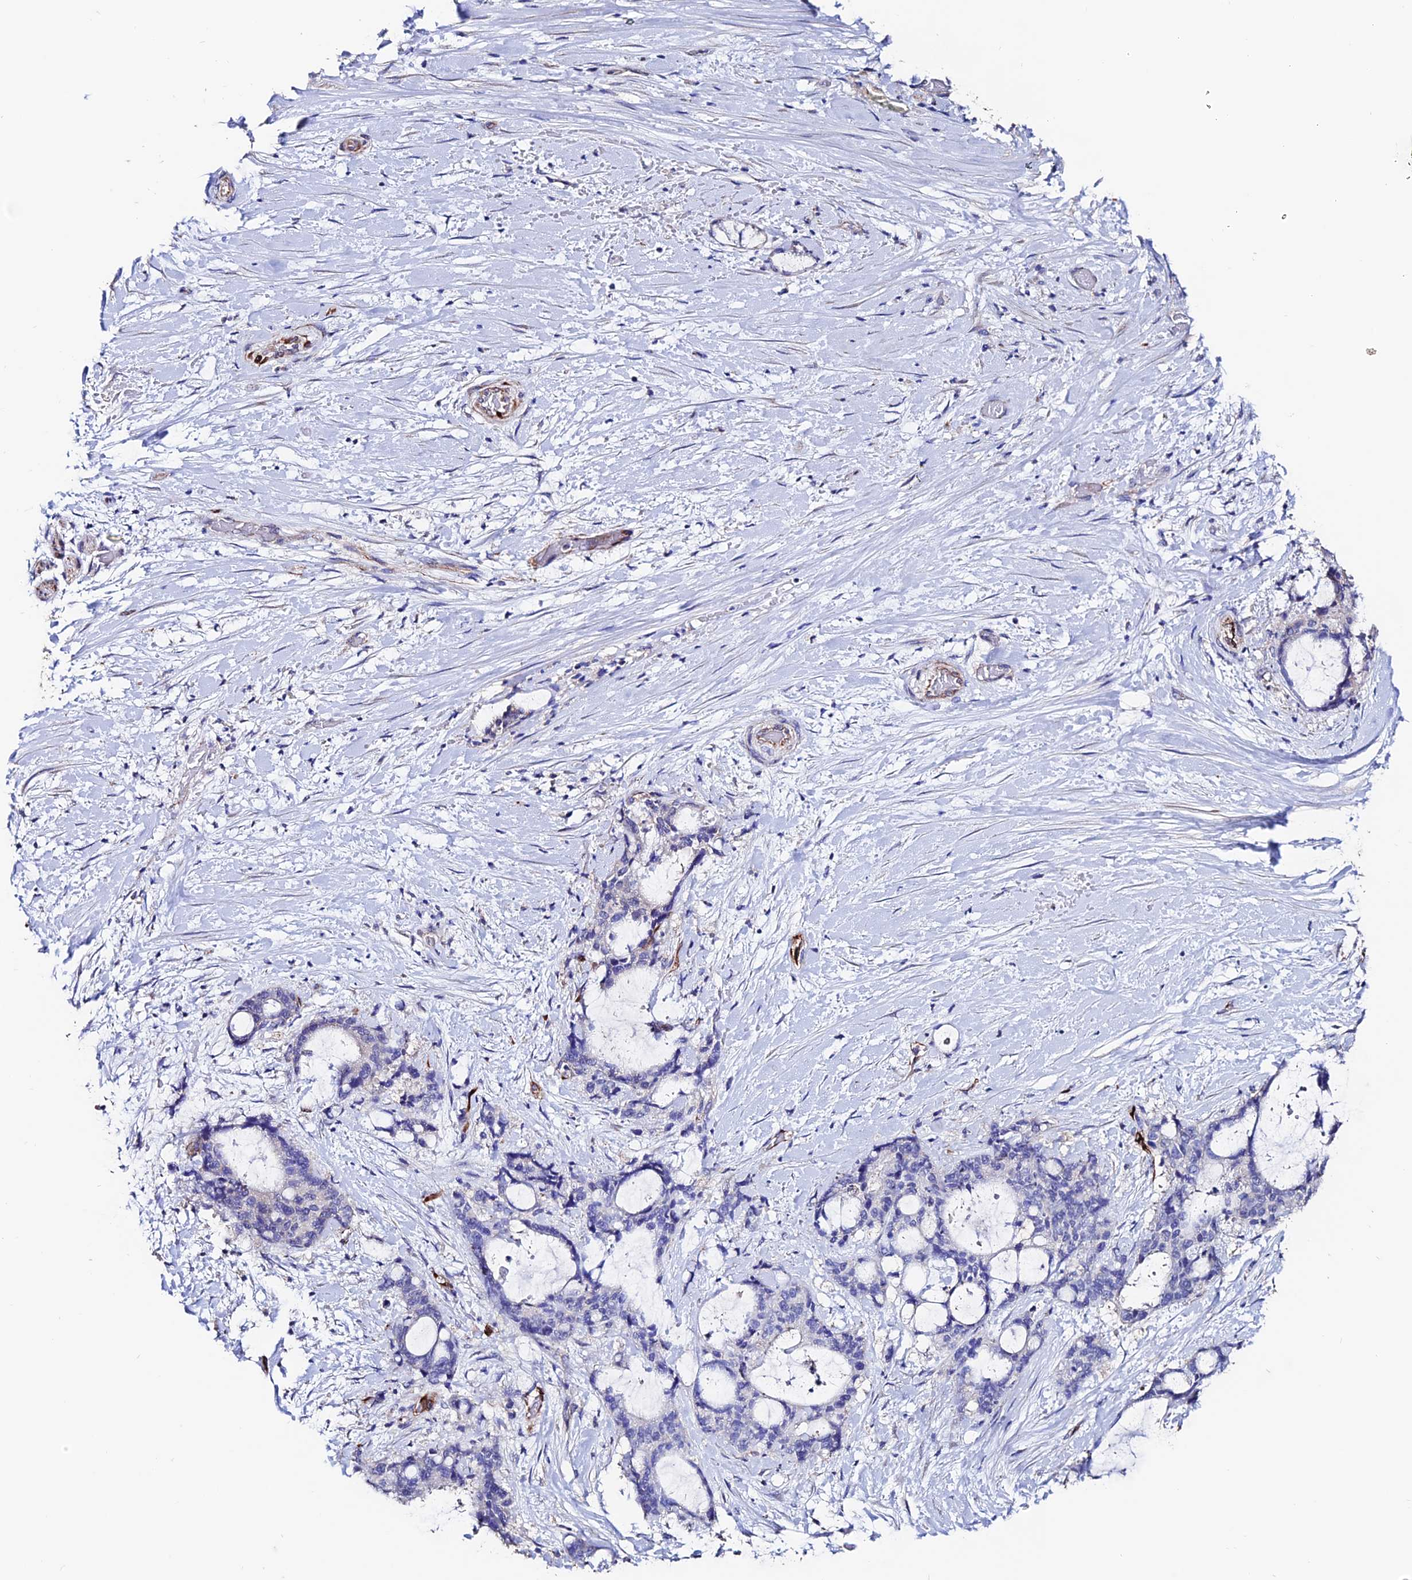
{"staining": {"intensity": "negative", "quantity": "none", "location": "none"}, "tissue": "liver cancer", "cell_type": "Tumor cells", "image_type": "cancer", "snomed": [{"axis": "morphology", "description": "Normal tissue, NOS"}, {"axis": "morphology", "description": "Cholangiocarcinoma"}, {"axis": "topography", "description": "Liver"}, {"axis": "topography", "description": "Peripheral nerve tissue"}], "caption": "Image shows no significant protein expression in tumor cells of liver cancer (cholangiocarcinoma).", "gene": "ESM1", "patient": {"sex": "female", "age": 73}}